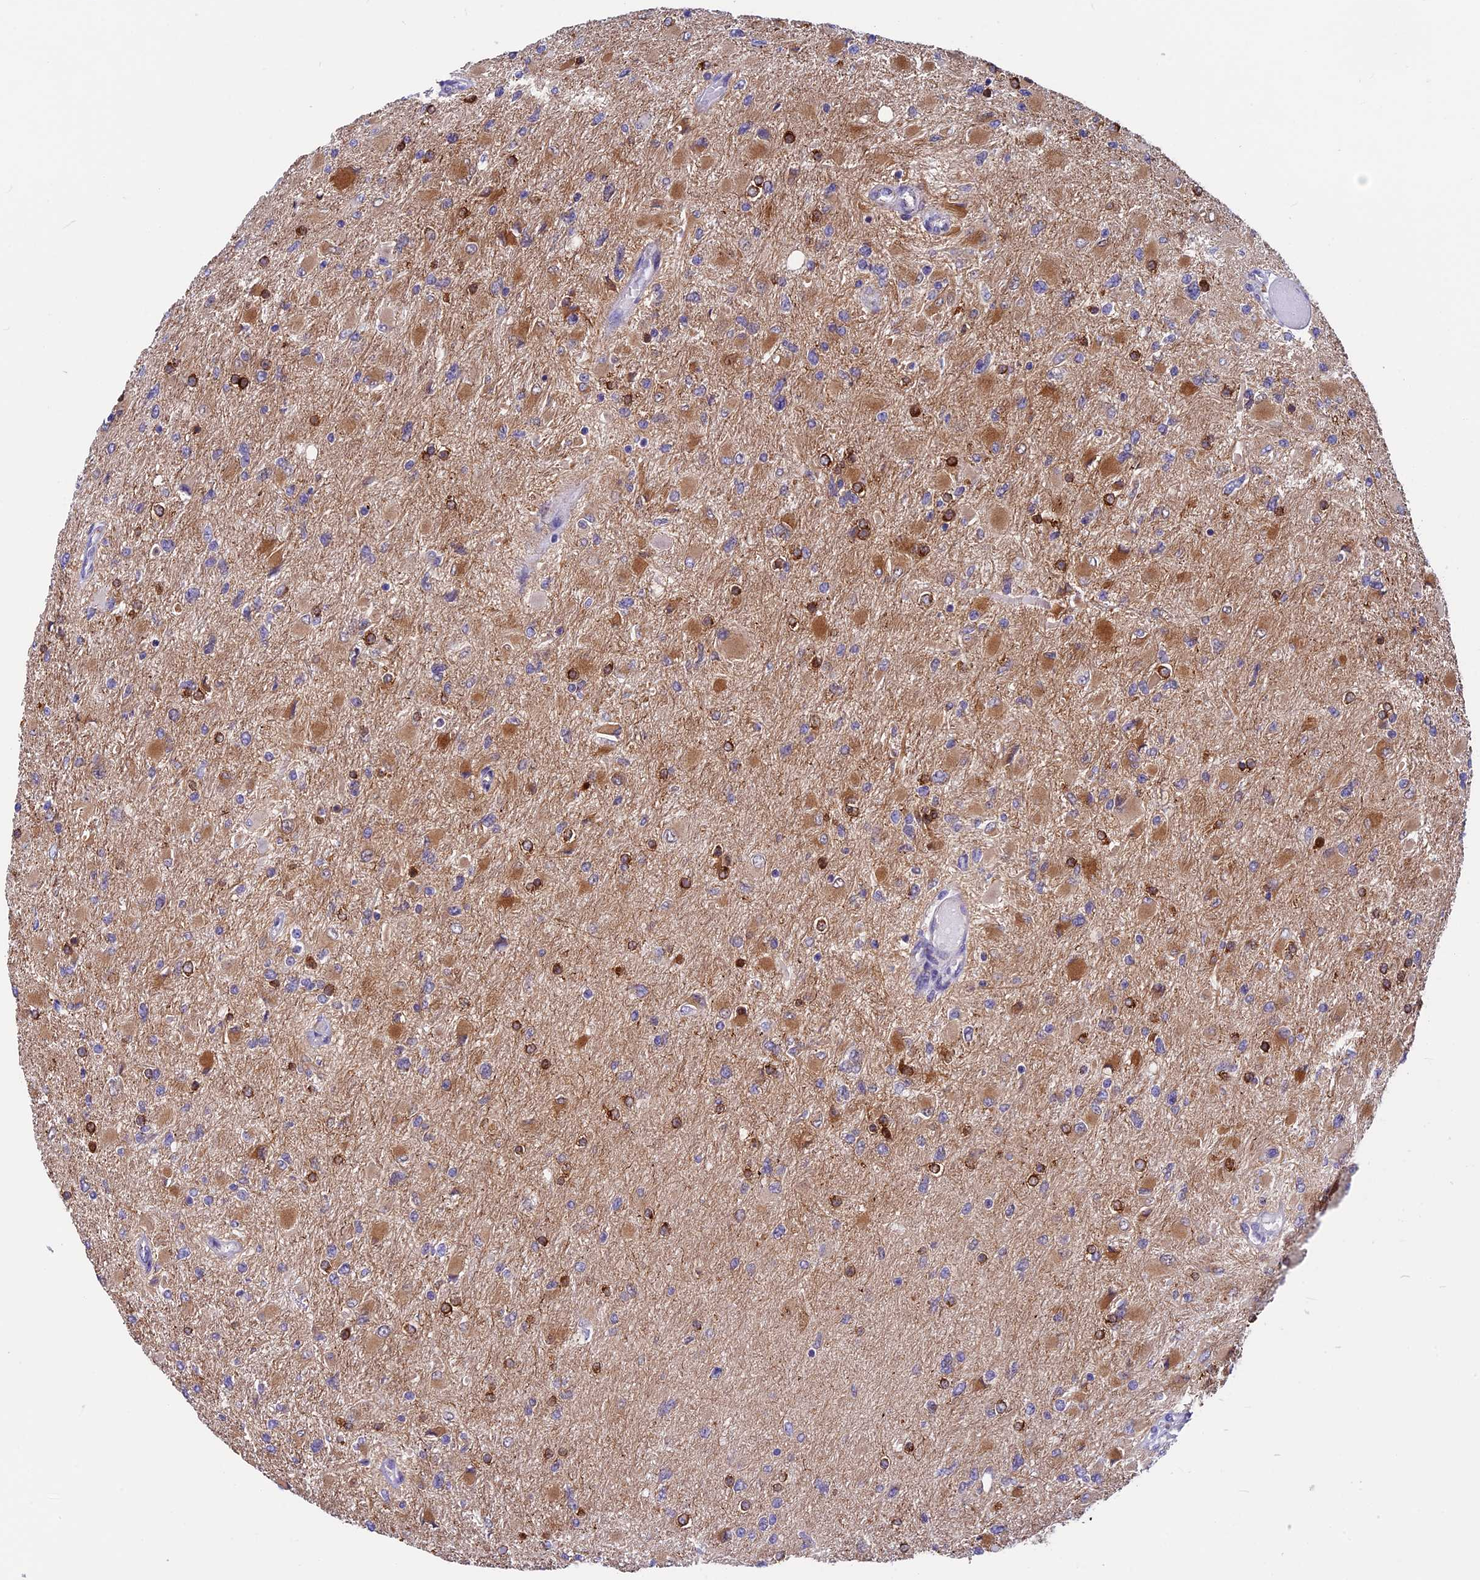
{"staining": {"intensity": "moderate", "quantity": "25%-75%", "location": "cytoplasmic/membranous"}, "tissue": "glioma", "cell_type": "Tumor cells", "image_type": "cancer", "snomed": [{"axis": "morphology", "description": "Glioma, malignant, High grade"}, {"axis": "topography", "description": "Cerebral cortex"}], "caption": "High-magnification brightfield microscopy of malignant high-grade glioma stained with DAB (3,3'-diaminobenzidine) (brown) and counterstained with hematoxylin (blue). tumor cells exhibit moderate cytoplasmic/membranous staining is identified in approximately25%-75% of cells. (brown staining indicates protein expression, while blue staining denotes nuclei).", "gene": "MFSD12", "patient": {"sex": "female", "age": 36}}